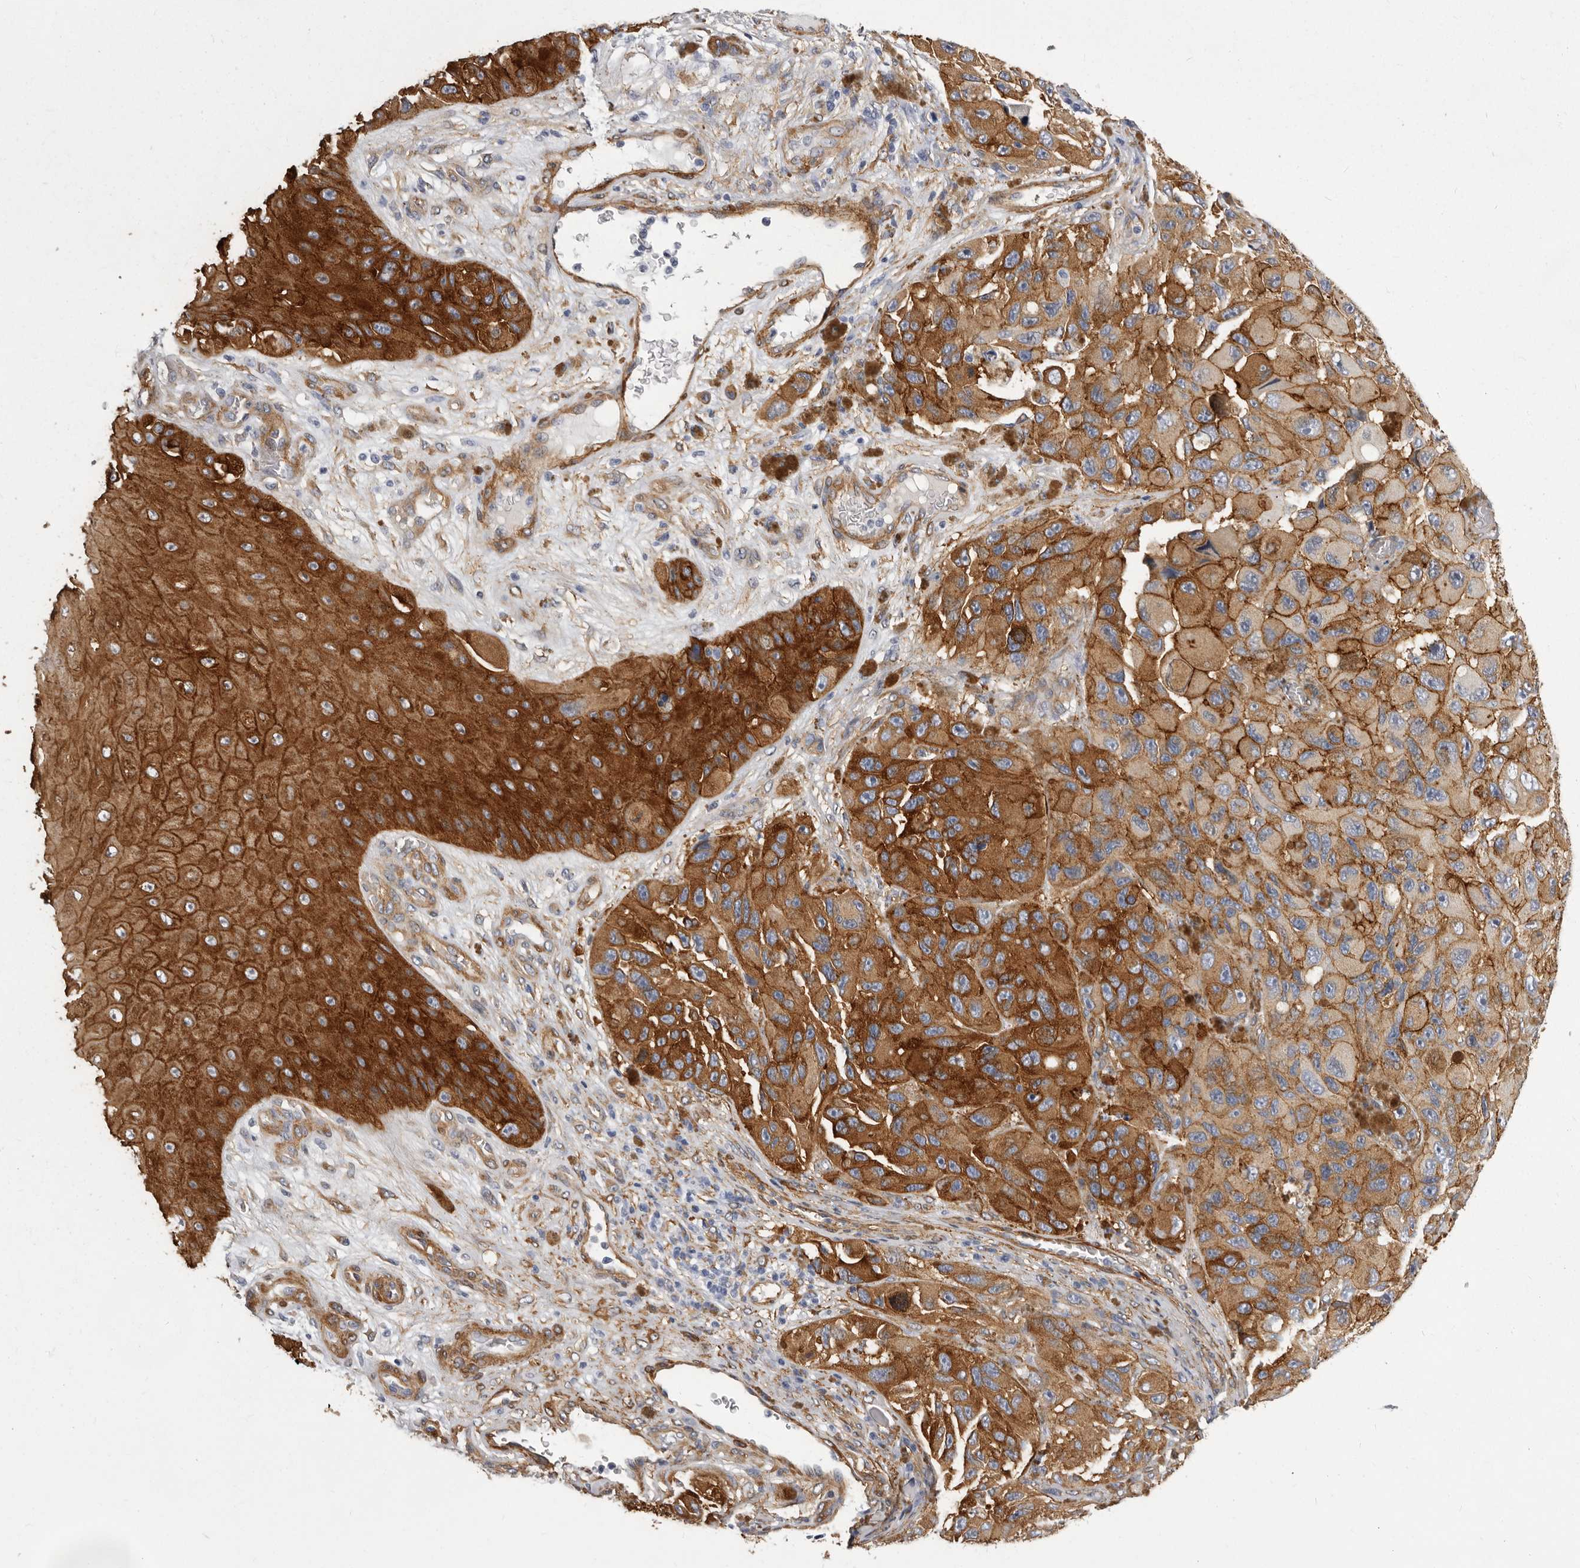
{"staining": {"intensity": "moderate", "quantity": ">75%", "location": "cytoplasmic/membranous"}, "tissue": "melanoma", "cell_type": "Tumor cells", "image_type": "cancer", "snomed": [{"axis": "morphology", "description": "Malignant melanoma, NOS"}, {"axis": "topography", "description": "Skin"}], "caption": "Protein expression analysis of human melanoma reveals moderate cytoplasmic/membranous positivity in about >75% of tumor cells.", "gene": "ENAH", "patient": {"sex": "female", "age": 73}}